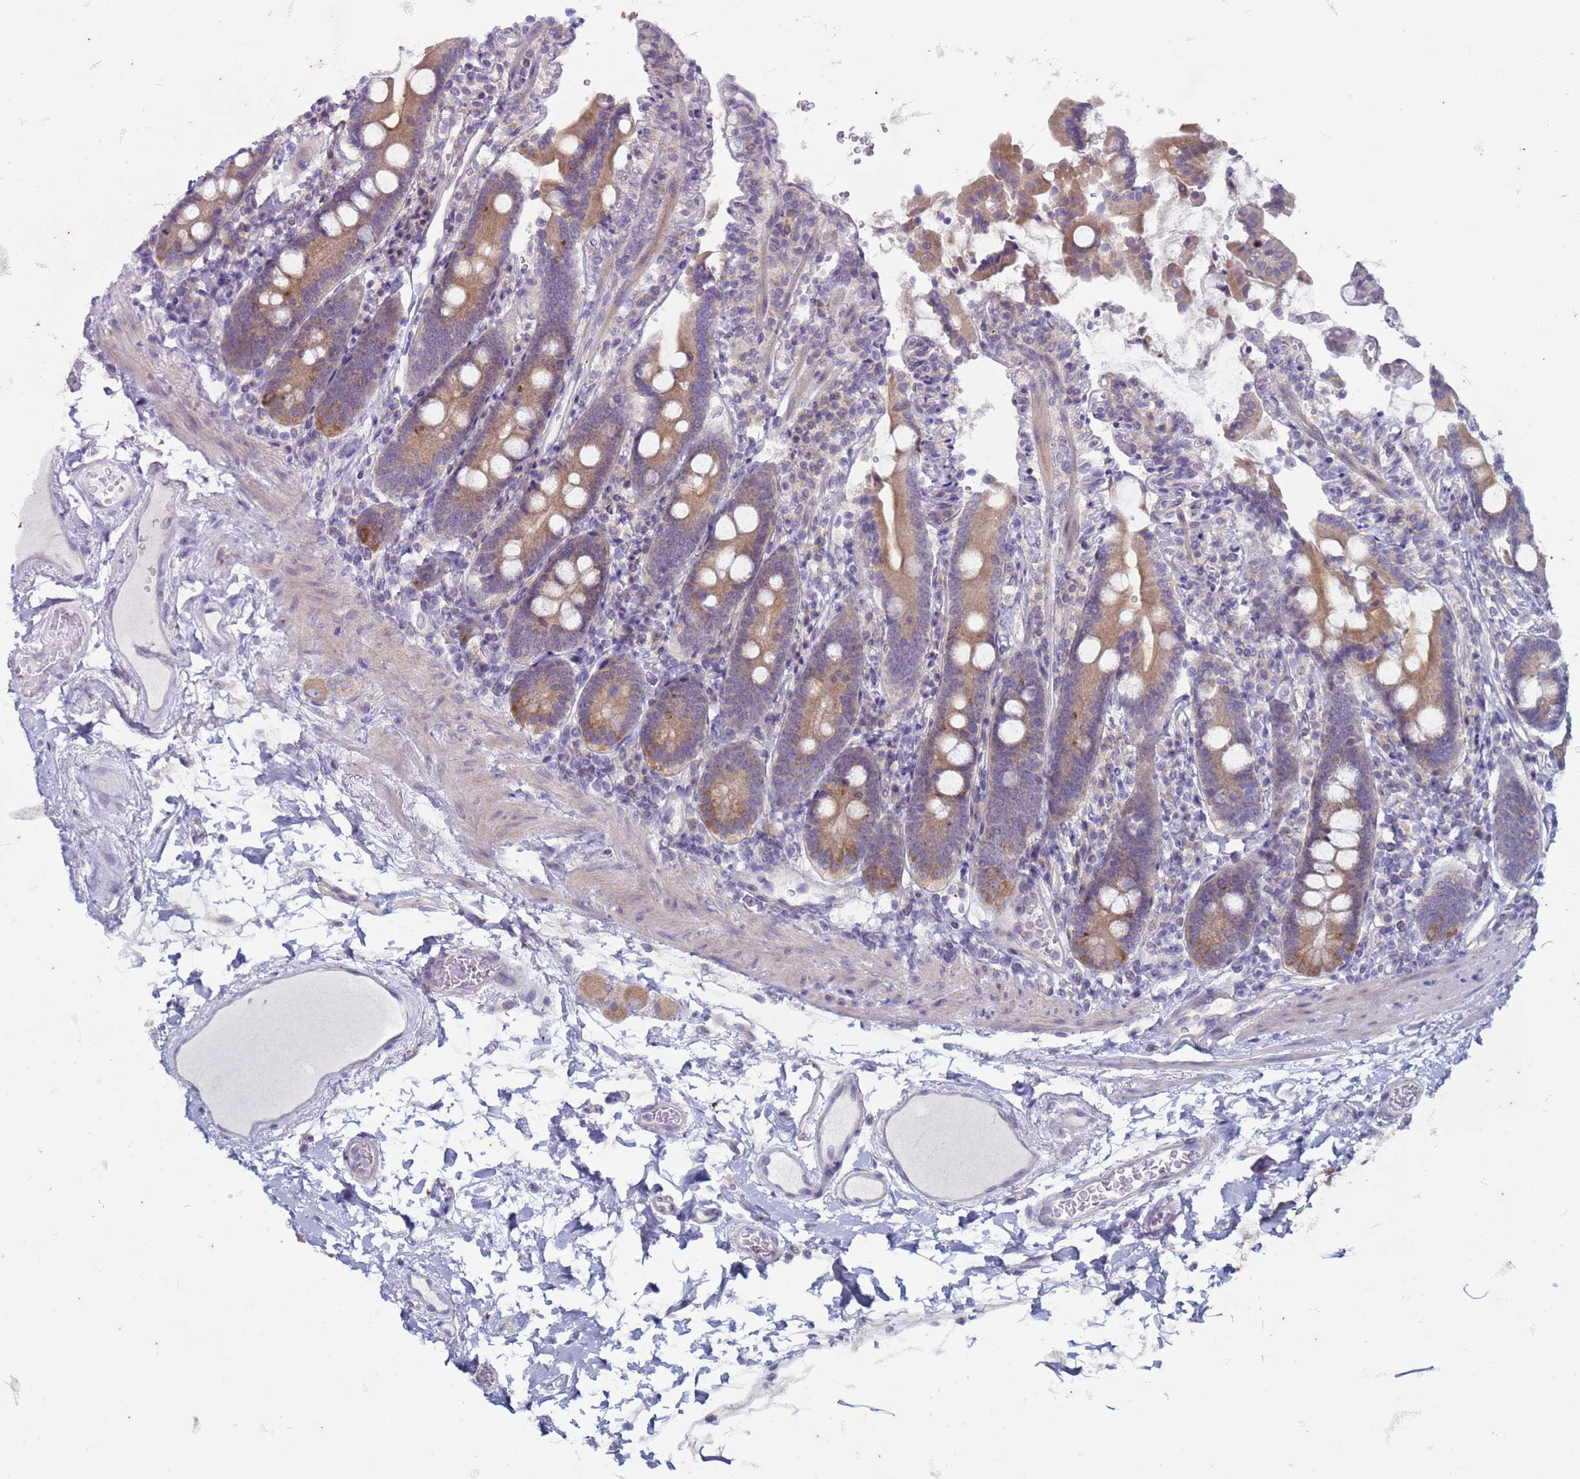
{"staining": {"intensity": "strong", "quantity": "<25%", "location": "cytoplasmic/membranous"}, "tissue": "duodenum", "cell_type": "Glandular cells", "image_type": "normal", "snomed": [{"axis": "morphology", "description": "Normal tissue, NOS"}, {"axis": "topography", "description": "Duodenum"}], "caption": "DAB immunohistochemical staining of normal human duodenum exhibits strong cytoplasmic/membranous protein staining in about <25% of glandular cells. The protein of interest is stained brown, and the nuclei are stained in blue (DAB (3,3'-diaminobenzidine) IHC with brightfield microscopy, high magnification).", "gene": "SUCO", "patient": {"sex": "male", "age": 55}}